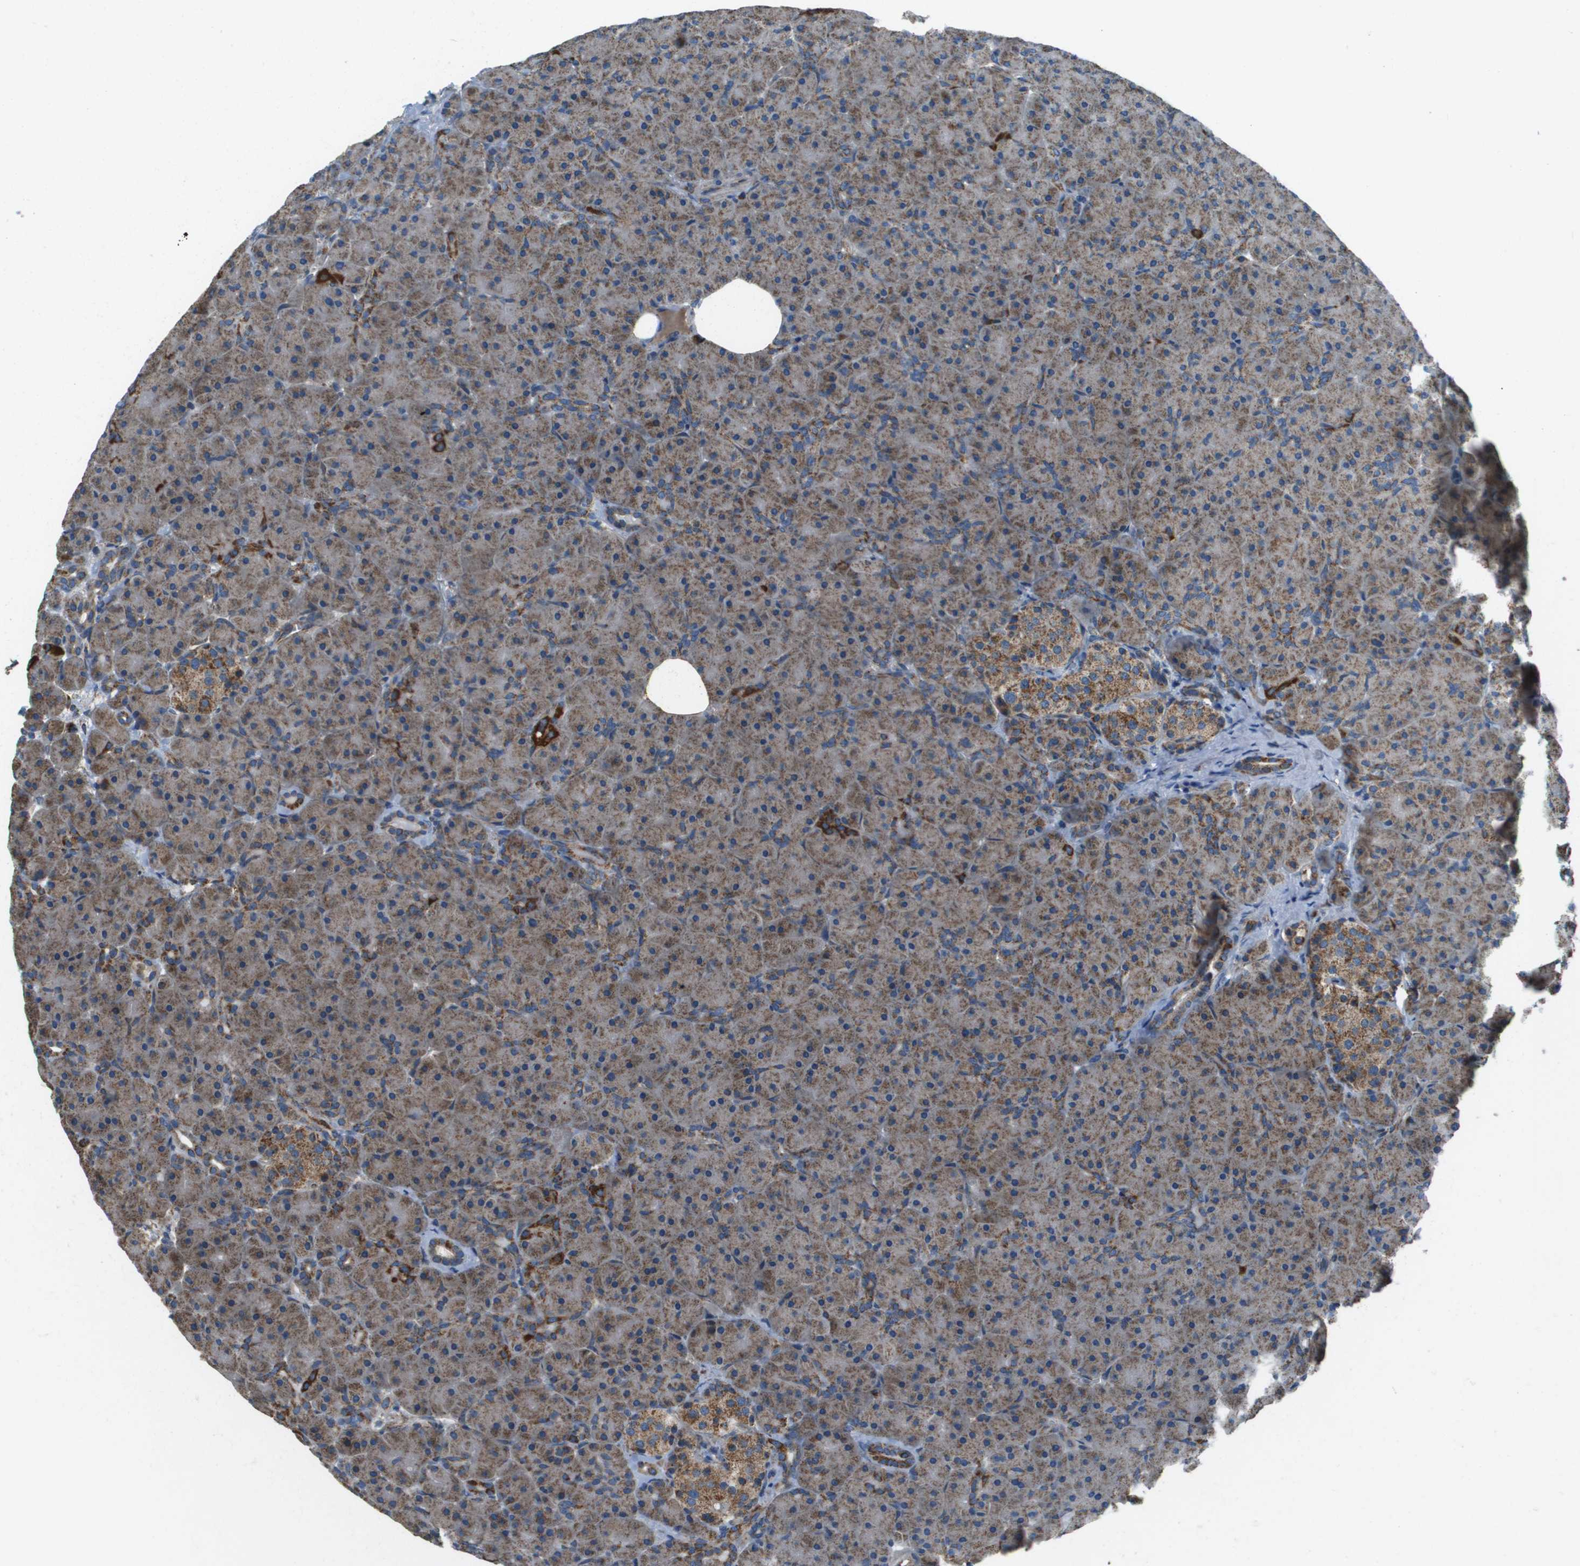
{"staining": {"intensity": "strong", "quantity": "<25%", "location": "cytoplasmic/membranous"}, "tissue": "pancreas", "cell_type": "Exocrine glandular cells", "image_type": "normal", "snomed": [{"axis": "morphology", "description": "Normal tissue, NOS"}, {"axis": "topography", "description": "Pancreas"}], "caption": "Immunohistochemistry of unremarkable human pancreas shows medium levels of strong cytoplasmic/membranous expression in about <25% of exocrine glandular cells.", "gene": "NRK", "patient": {"sex": "male", "age": 66}}